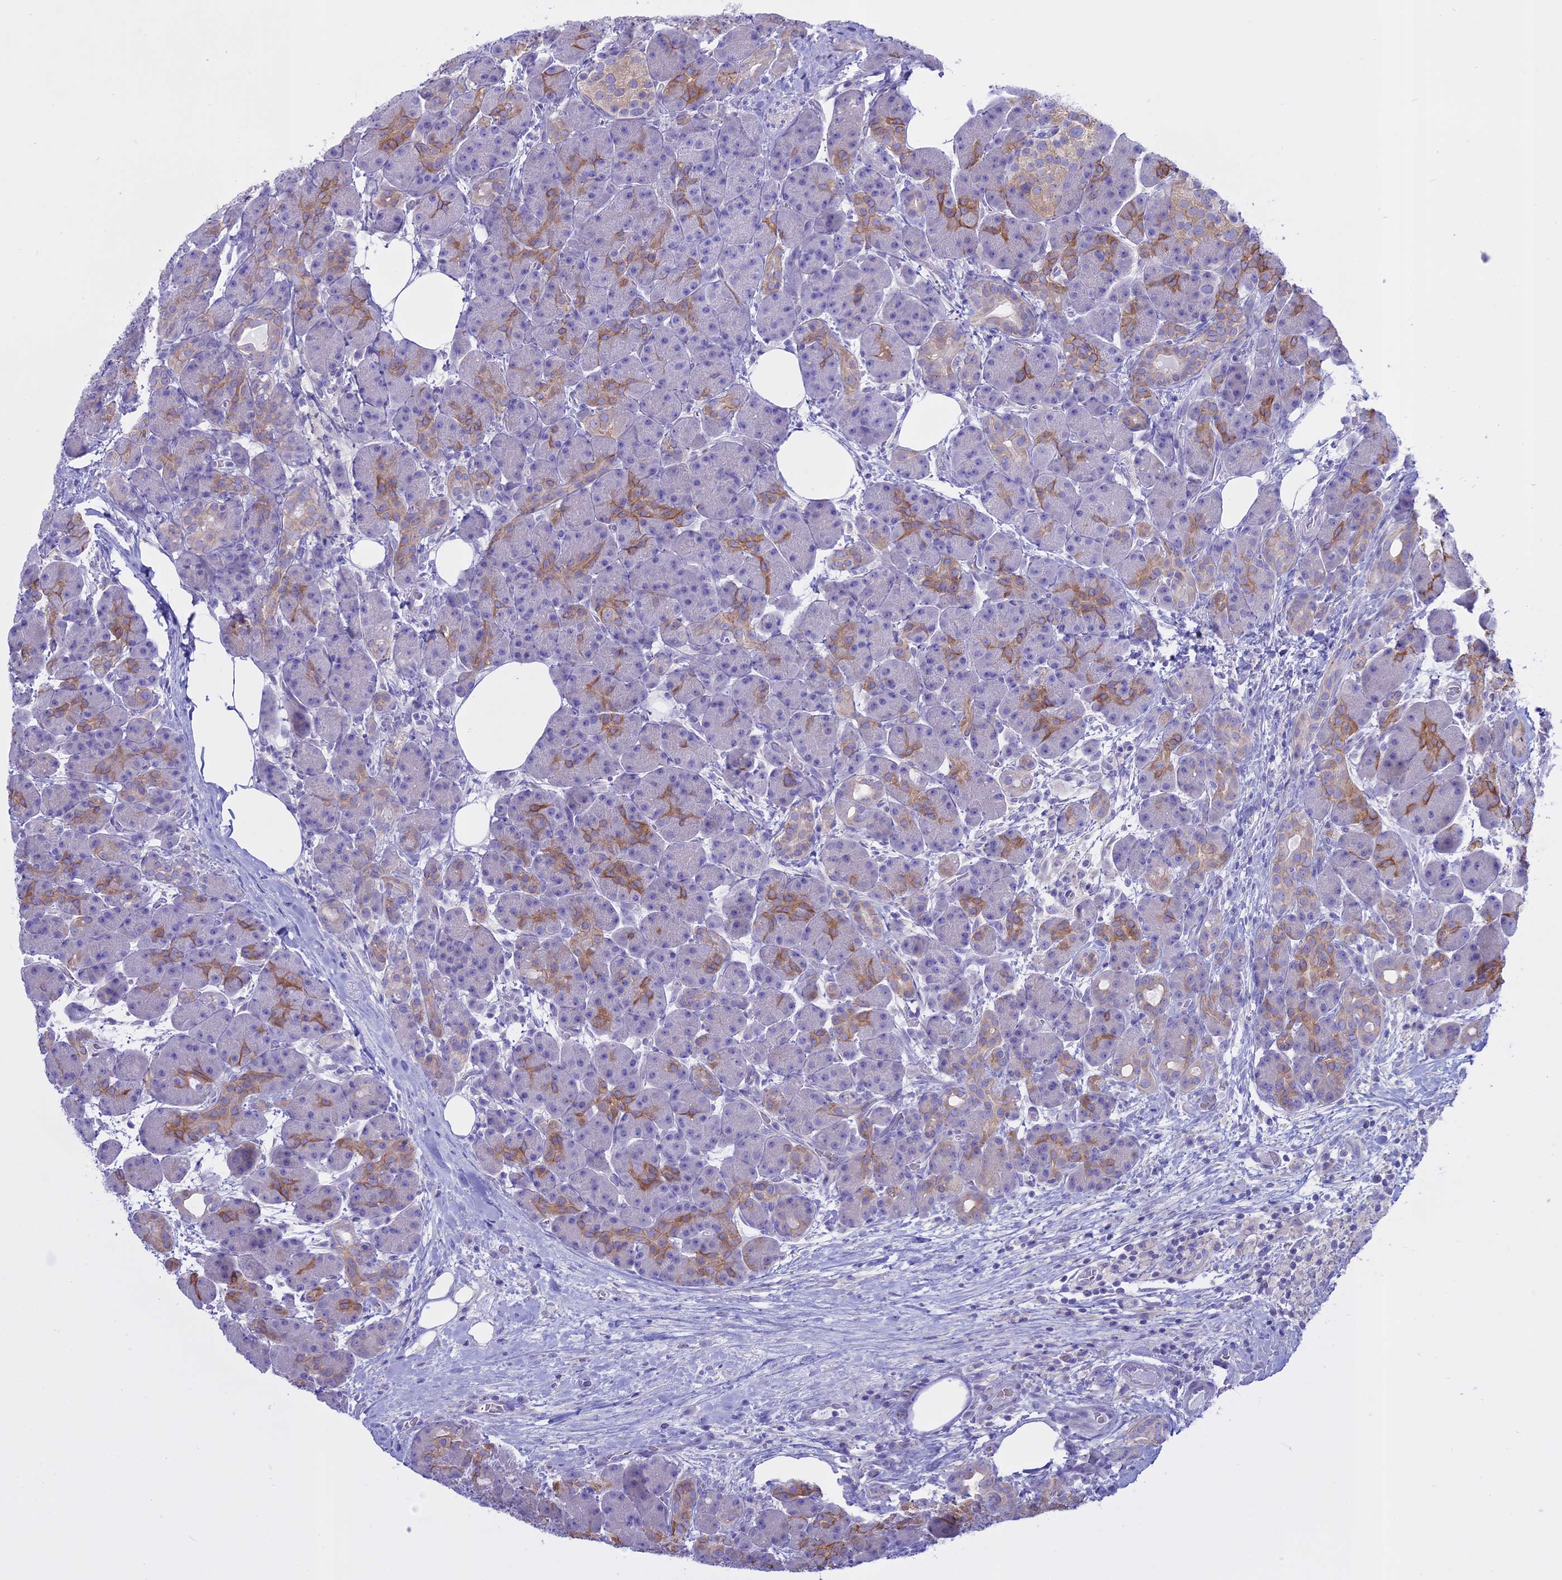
{"staining": {"intensity": "moderate", "quantity": "25%-75%", "location": "cytoplasmic/membranous"}, "tissue": "pancreas", "cell_type": "Exocrine glandular cells", "image_type": "normal", "snomed": [{"axis": "morphology", "description": "Normal tissue, NOS"}, {"axis": "topography", "description": "Pancreas"}], "caption": "A photomicrograph of human pancreas stained for a protein shows moderate cytoplasmic/membranous brown staining in exocrine glandular cells.", "gene": "AHCYL1", "patient": {"sex": "male", "age": 63}}